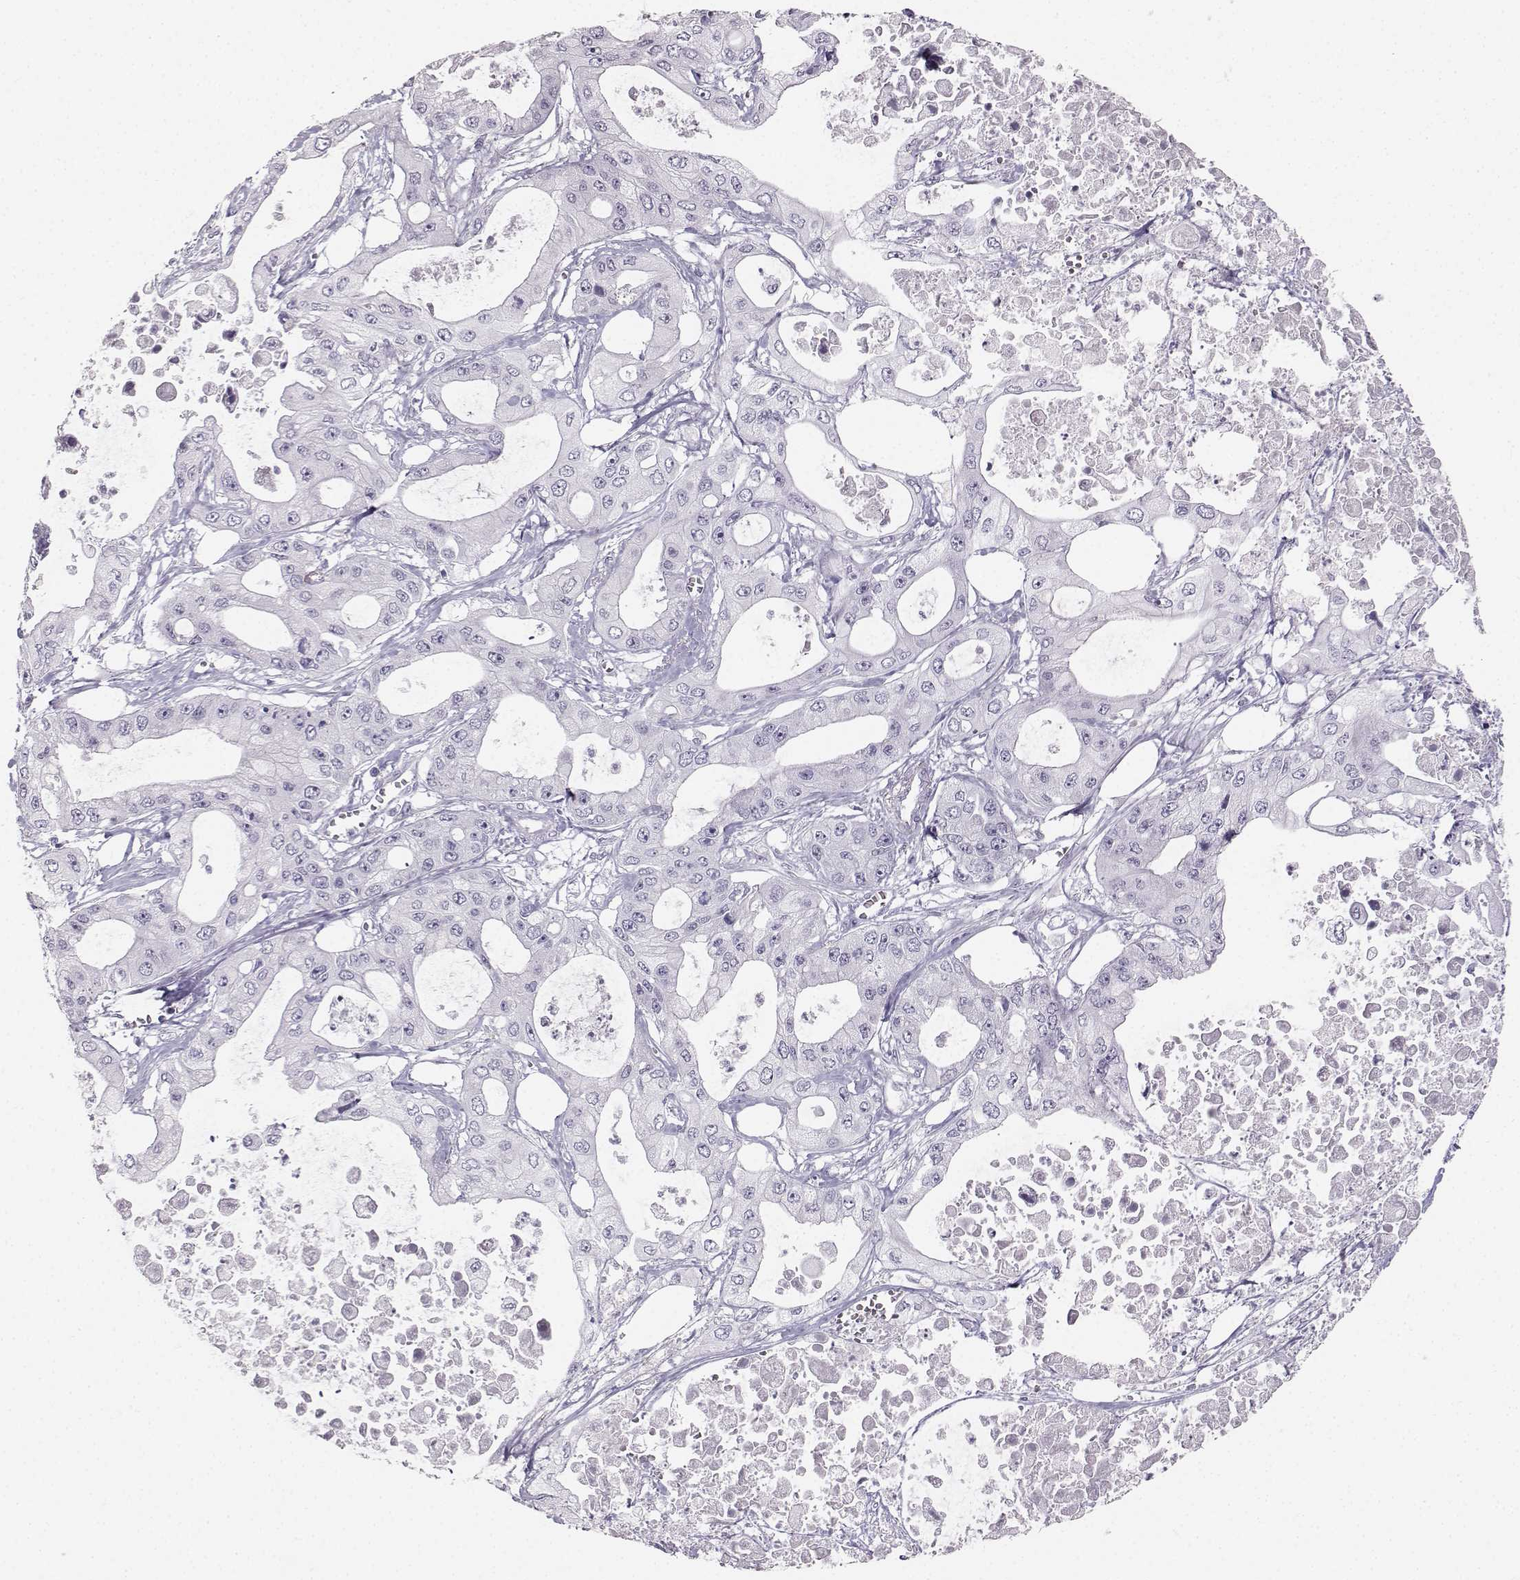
{"staining": {"intensity": "negative", "quantity": "none", "location": "none"}, "tissue": "pancreatic cancer", "cell_type": "Tumor cells", "image_type": "cancer", "snomed": [{"axis": "morphology", "description": "Adenocarcinoma, NOS"}, {"axis": "topography", "description": "Pancreas"}], "caption": "Pancreatic adenocarcinoma was stained to show a protein in brown. There is no significant staining in tumor cells.", "gene": "CASR", "patient": {"sex": "male", "age": 70}}